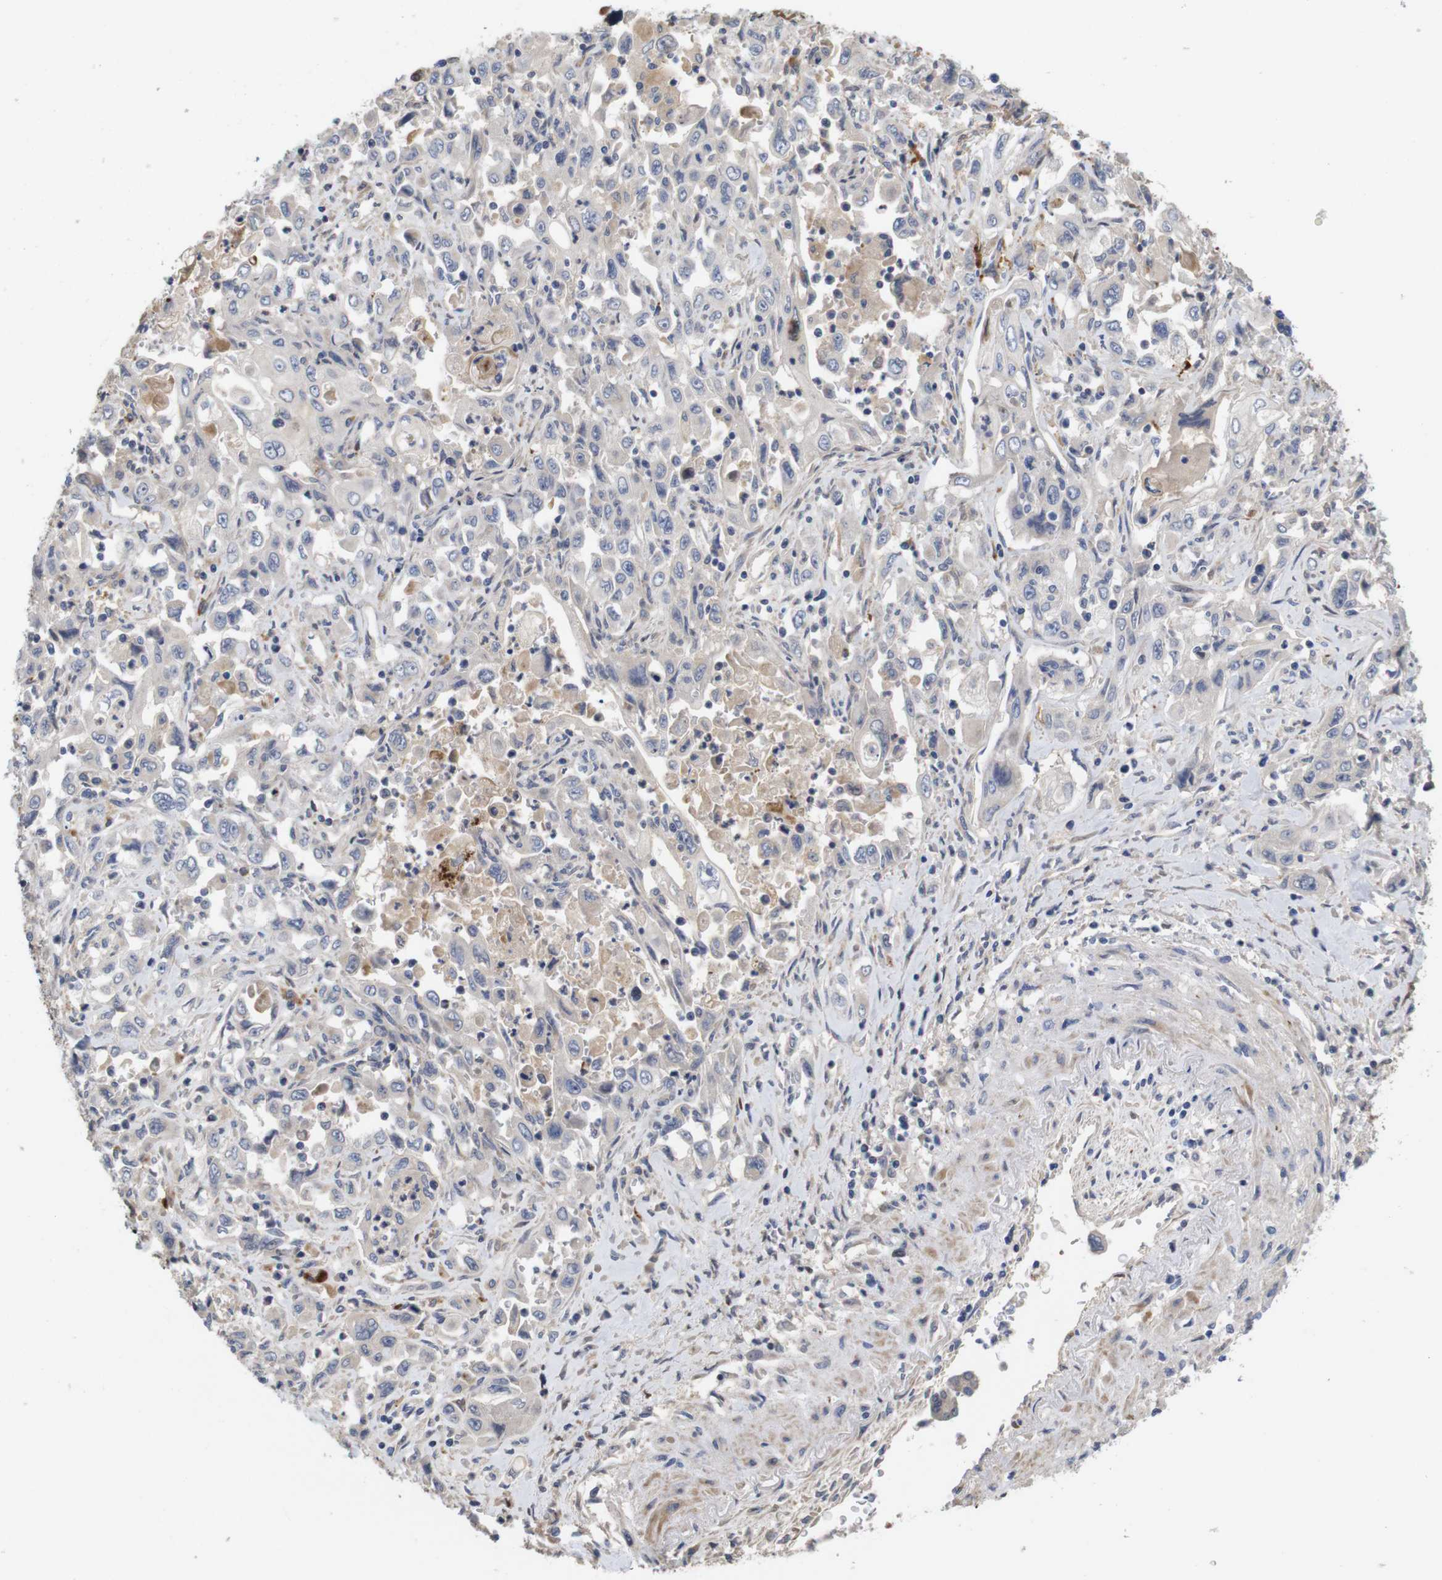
{"staining": {"intensity": "negative", "quantity": "none", "location": "none"}, "tissue": "pancreatic cancer", "cell_type": "Tumor cells", "image_type": "cancer", "snomed": [{"axis": "morphology", "description": "Adenocarcinoma, NOS"}, {"axis": "topography", "description": "Pancreas"}], "caption": "Tumor cells show no significant positivity in pancreatic adenocarcinoma. Brightfield microscopy of IHC stained with DAB (3,3'-diaminobenzidine) (brown) and hematoxylin (blue), captured at high magnification.", "gene": "SPRY3", "patient": {"sex": "male", "age": 70}}